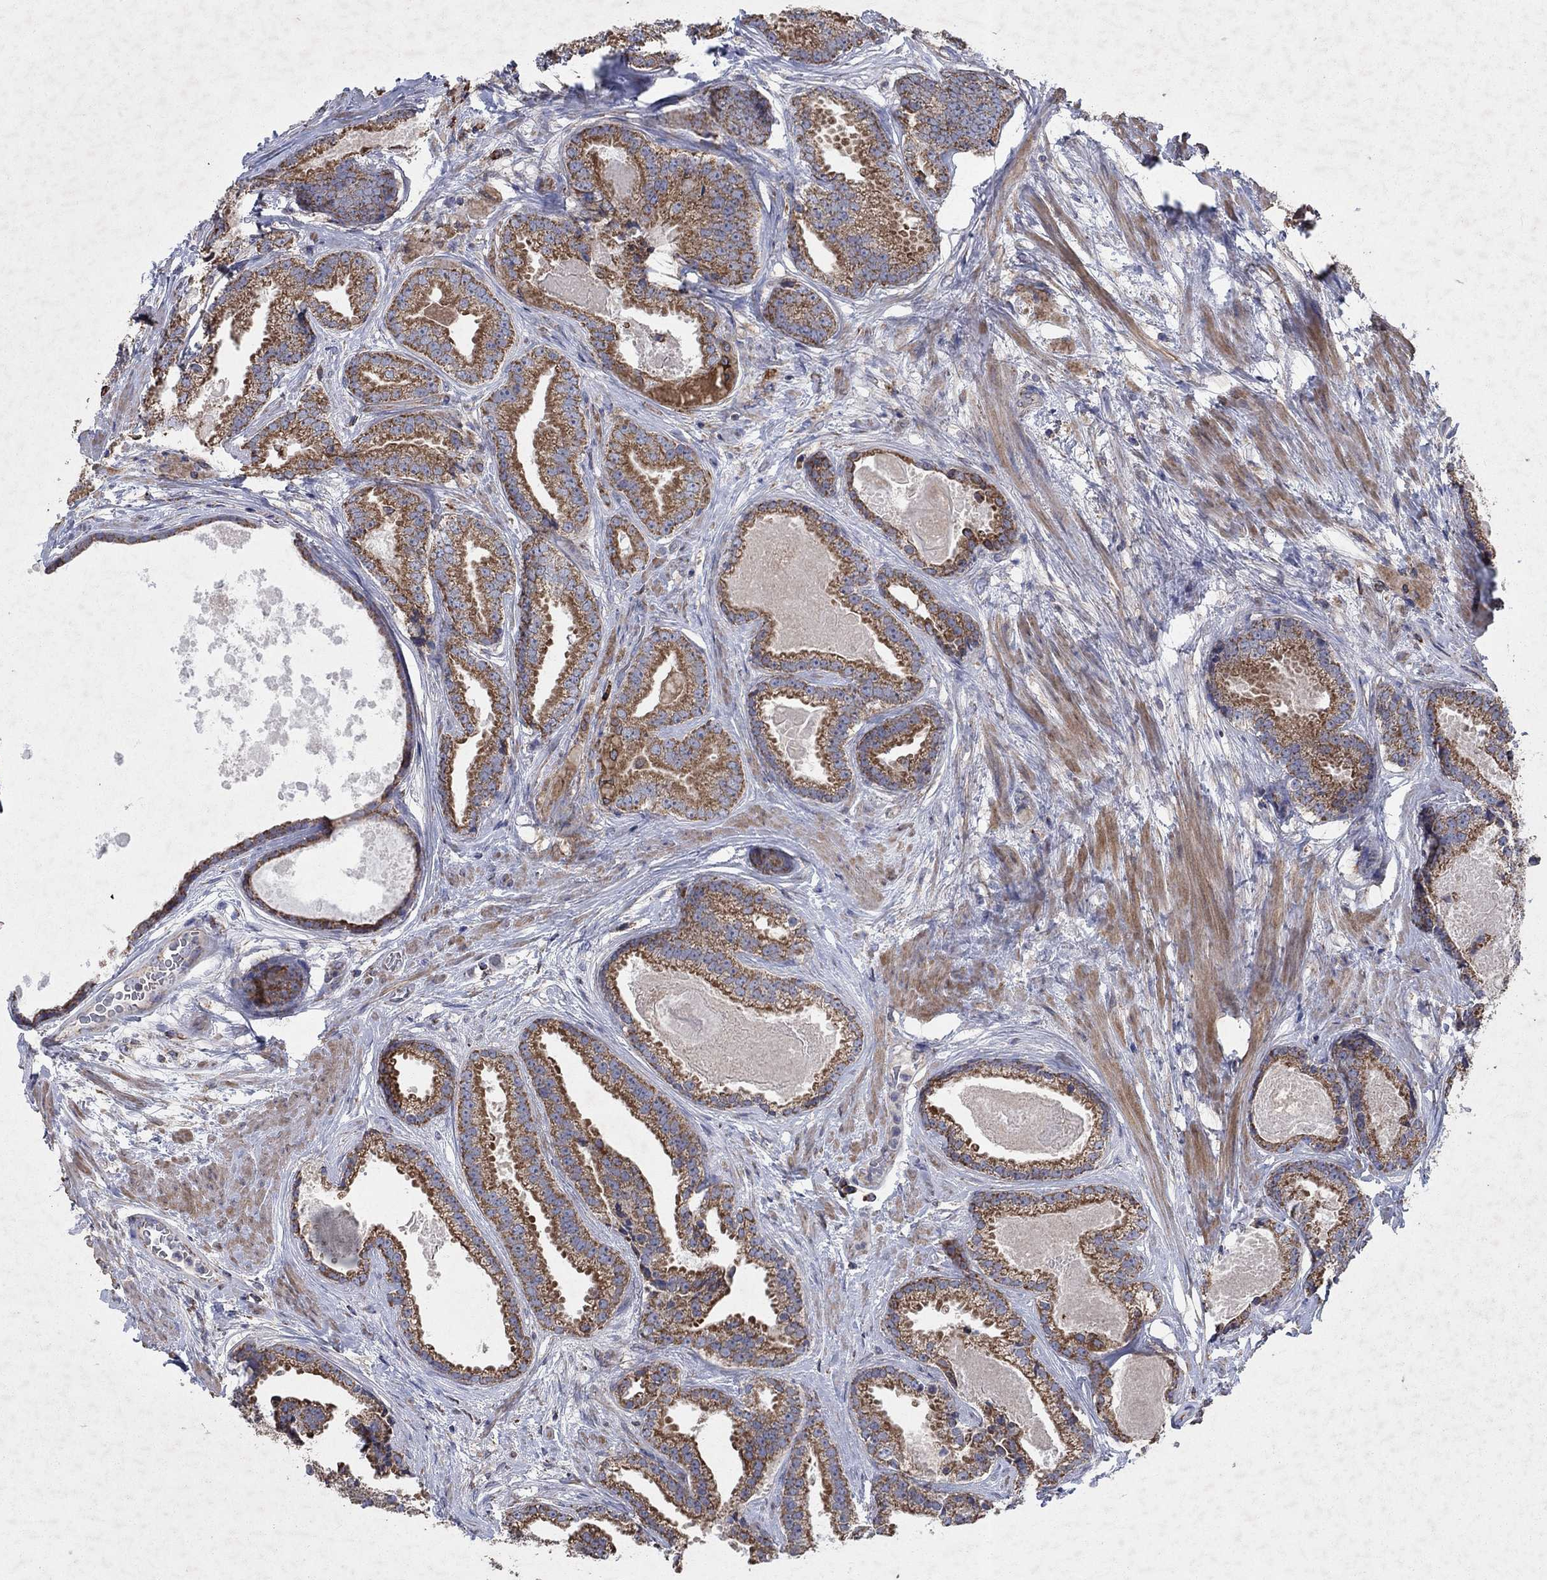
{"staining": {"intensity": "strong", "quantity": ">75%", "location": "cytoplasmic/membranous"}, "tissue": "prostate cancer", "cell_type": "Tumor cells", "image_type": "cancer", "snomed": [{"axis": "morphology", "description": "Adenocarcinoma, NOS"}, {"axis": "morphology", "description": "Adenocarcinoma, High grade"}, {"axis": "topography", "description": "Prostate"}], "caption": "Protein staining of prostate adenocarcinoma tissue reveals strong cytoplasmic/membranous positivity in approximately >75% of tumor cells.", "gene": "NCEH1", "patient": {"sex": "male", "age": 64}}